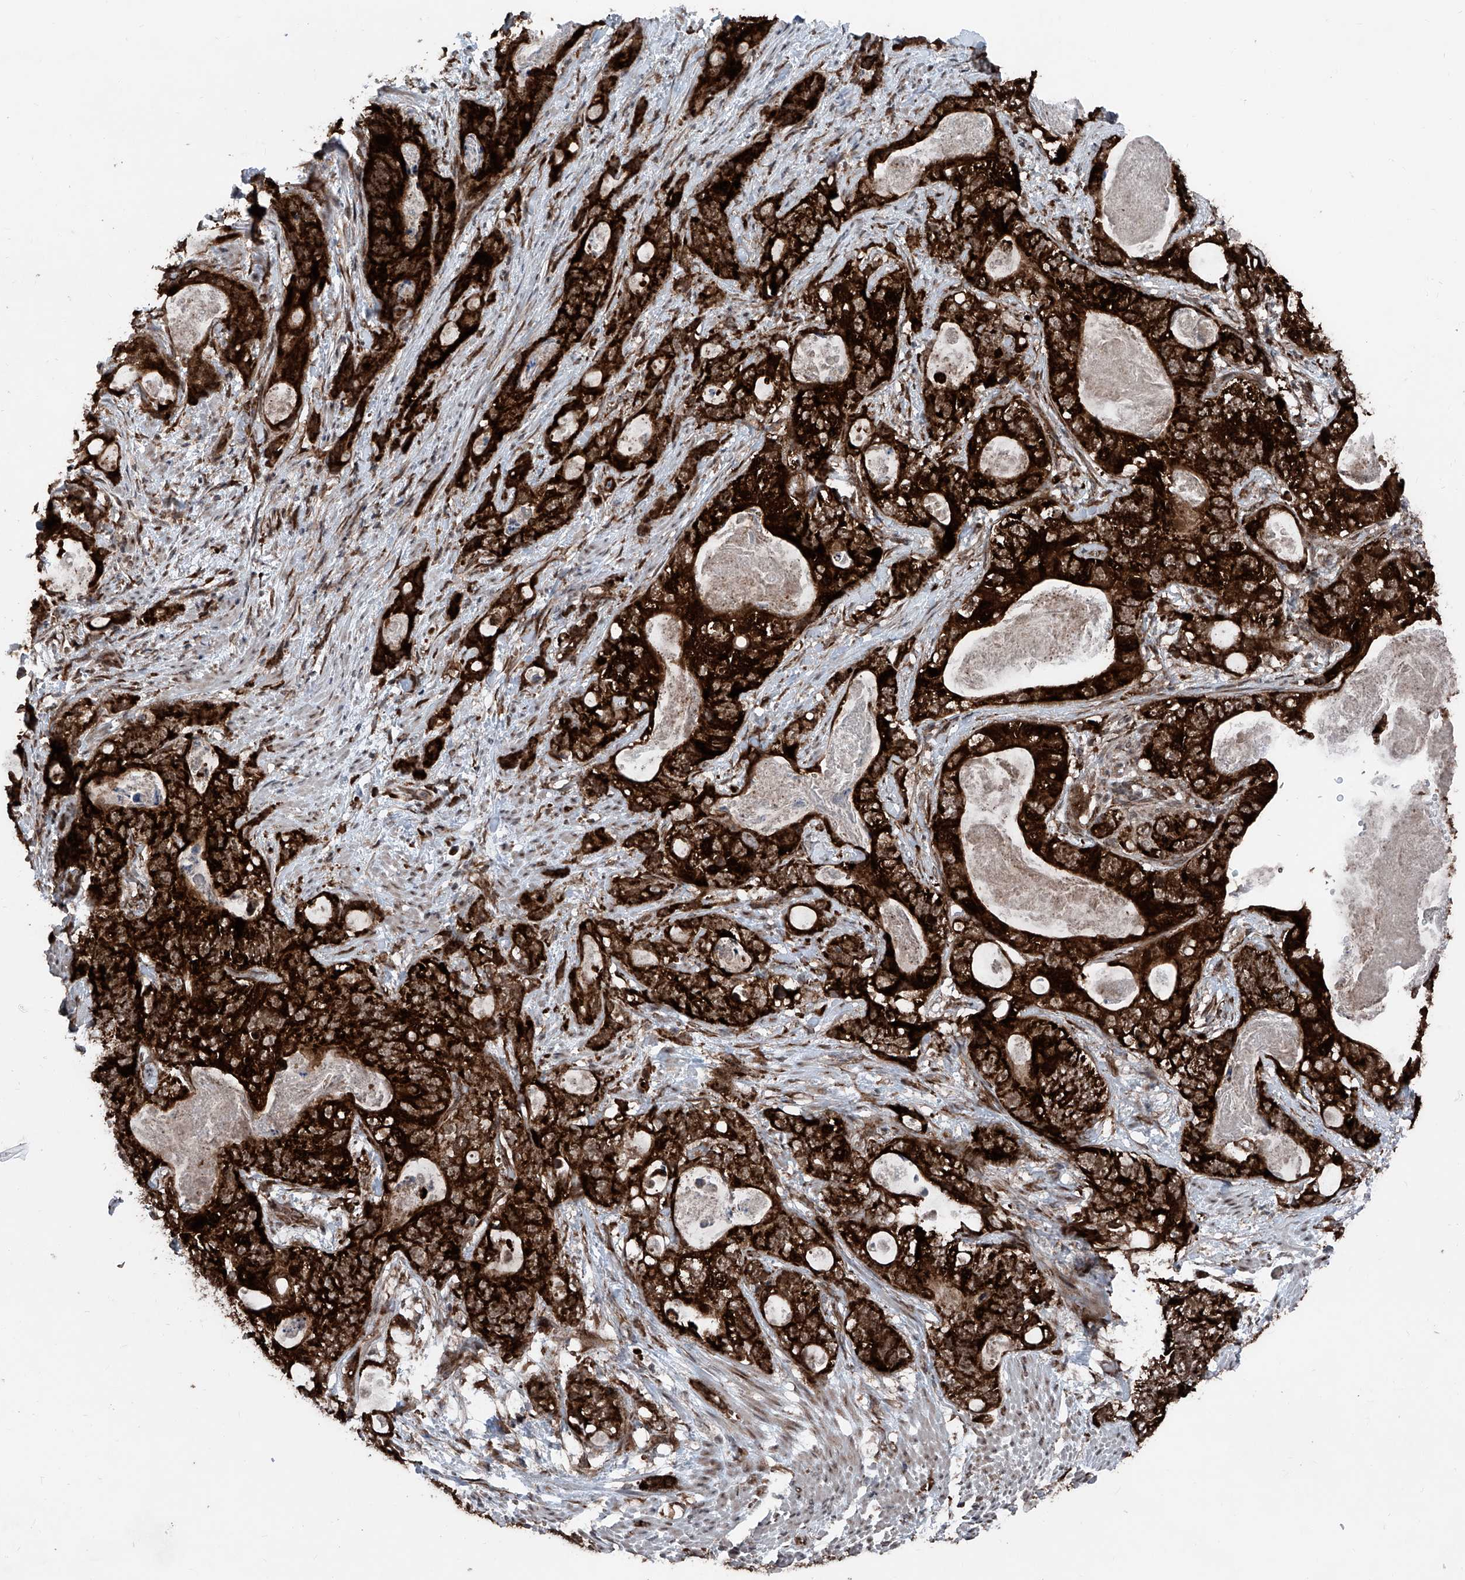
{"staining": {"intensity": "strong", "quantity": ">75%", "location": "cytoplasmic/membranous,nuclear"}, "tissue": "stomach cancer", "cell_type": "Tumor cells", "image_type": "cancer", "snomed": [{"axis": "morphology", "description": "Normal tissue, NOS"}, {"axis": "morphology", "description": "Adenocarcinoma, NOS"}, {"axis": "topography", "description": "Stomach"}], "caption": "This photomicrograph exhibits IHC staining of human stomach cancer (adenocarcinoma), with high strong cytoplasmic/membranous and nuclear expression in about >75% of tumor cells.", "gene": "COA7", "patient": {"sex": "female", "age": 89}}